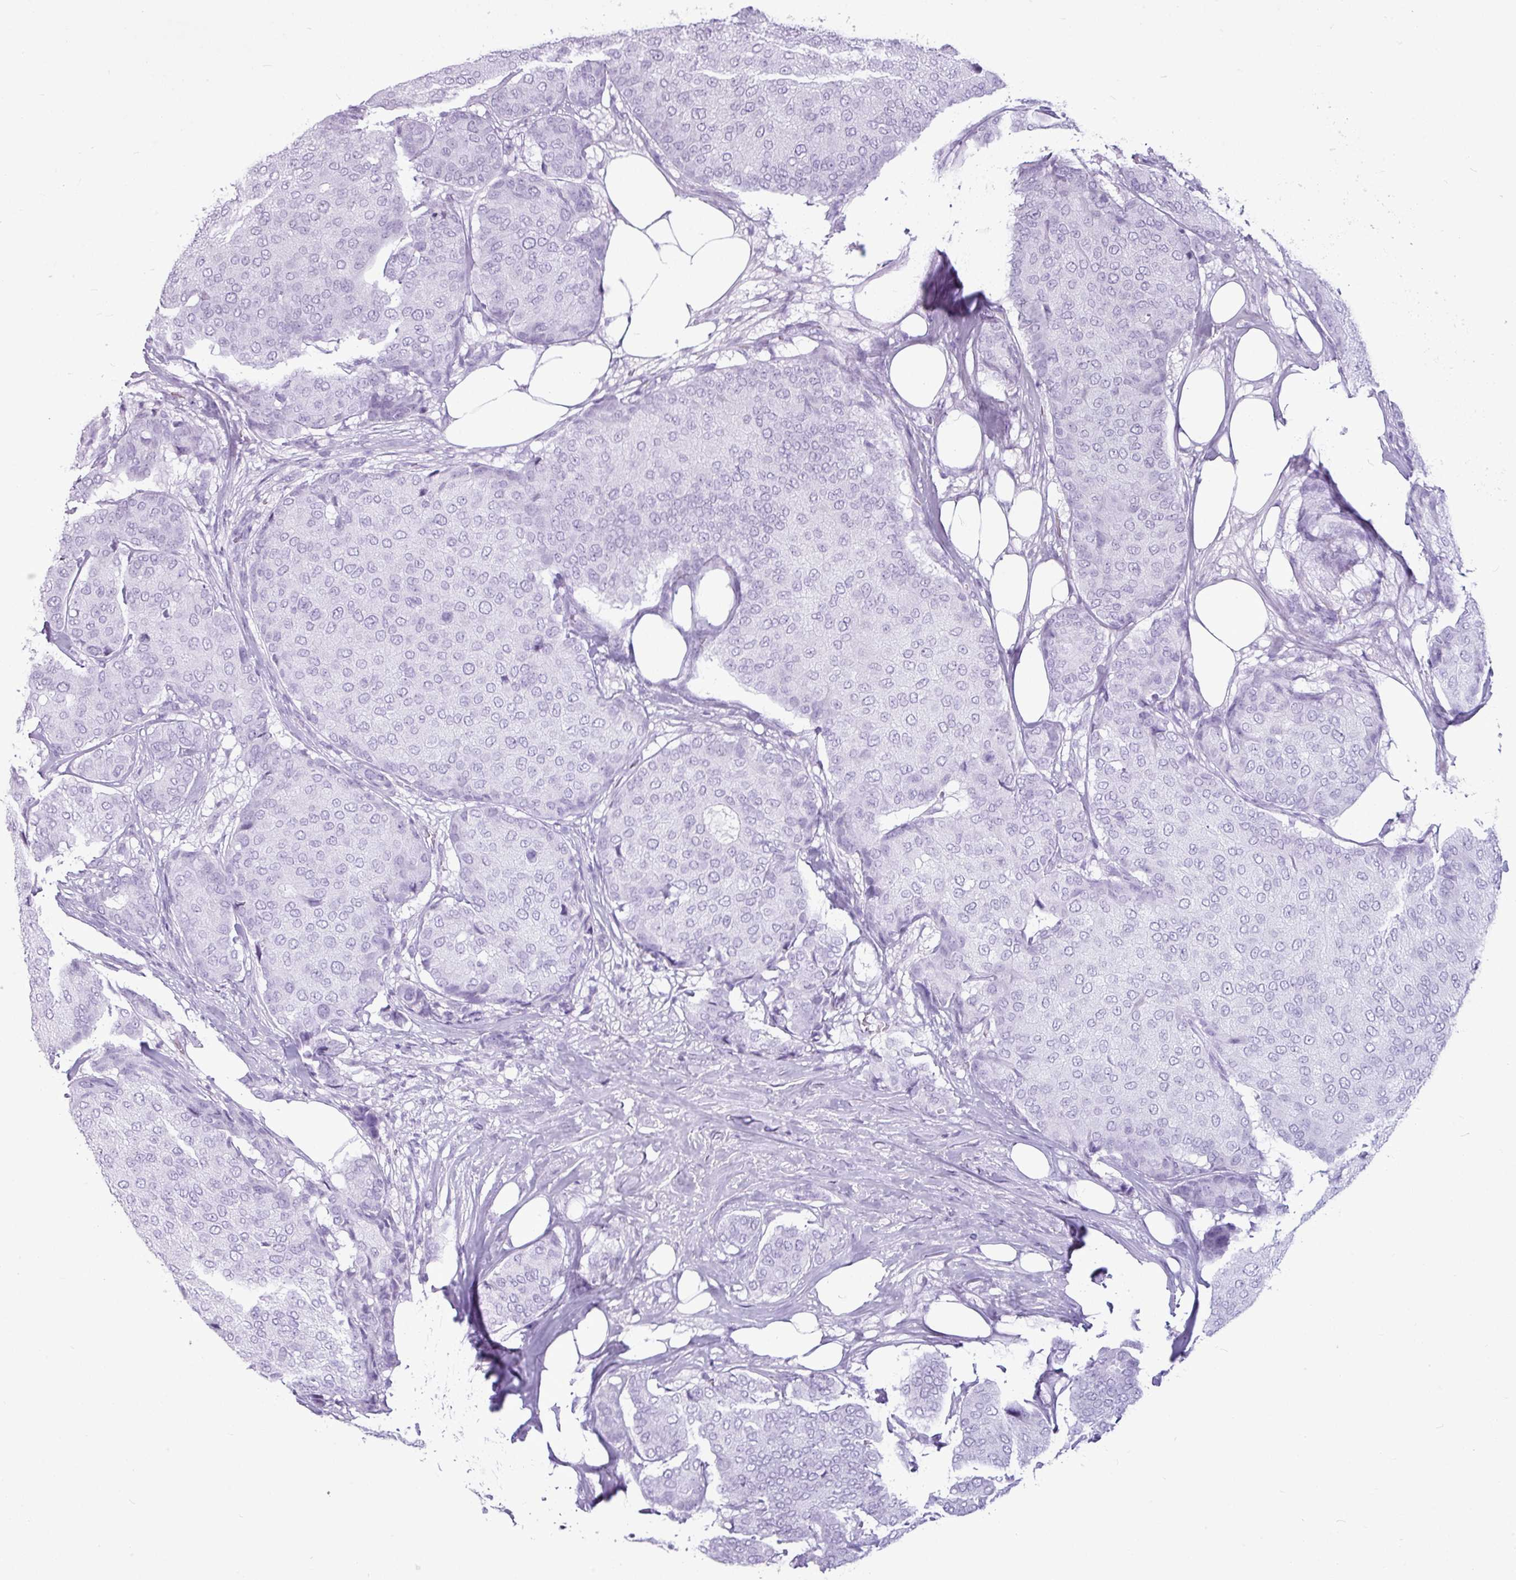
{"staining": {"intensity": "negative", "quantity": "none", "location": "none"}, "tissue": "breast cancer", "cell_type": "Tumor cells", "image_type": "cancer", "snomed": [{"axis": "morphology", "description": "Duct carcinoma"}, {"axis": "topography", "description": "Breast"}], "caption": "Tumor cells show no significant staining in breast cancer (invasive ductal carcinoma).", "gene": "AMY1B", "patient": {"sex": "female", "age": 75}}